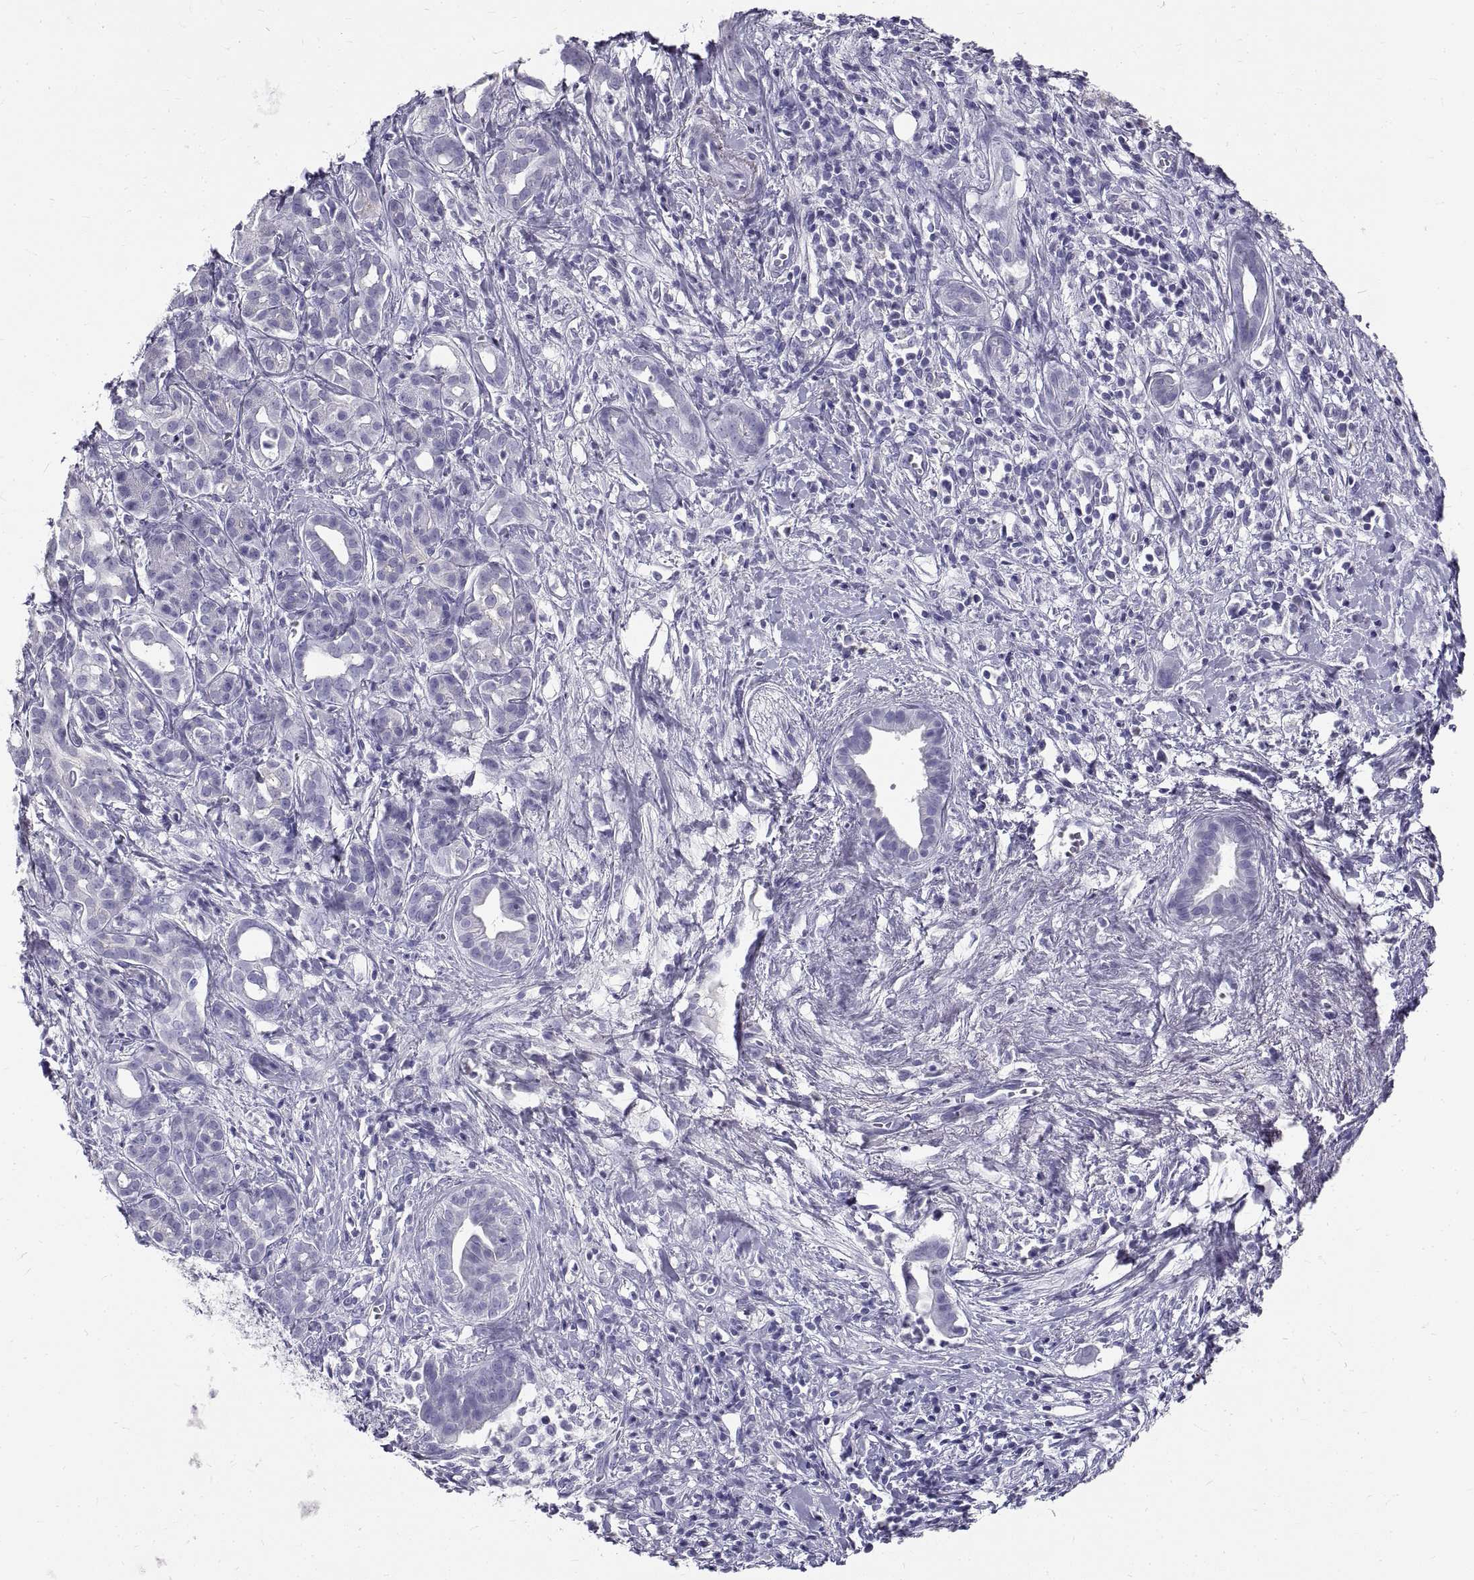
{"staining": {"intensity": "negative", "quantity": "none", "location": "none"}, "tissue": "pancreatic cancer", "cell_type": "Tumor cells", "image_type": "cancer", "snomed": [{"axis": "morphology", "description": "Adenocarcinoma, NOS"}, {"axis": "topography", "description": "Pancreas"}], "caption": "High magnification brightfield microscopy of adenocarcinoma (pancreatic) stained with DAB (brown) and counterstained with hematoxylin (blue): tumor cells show no significant positivity.", "gene": "GNG12", "patient": {"sex": "male", "age": 61}}